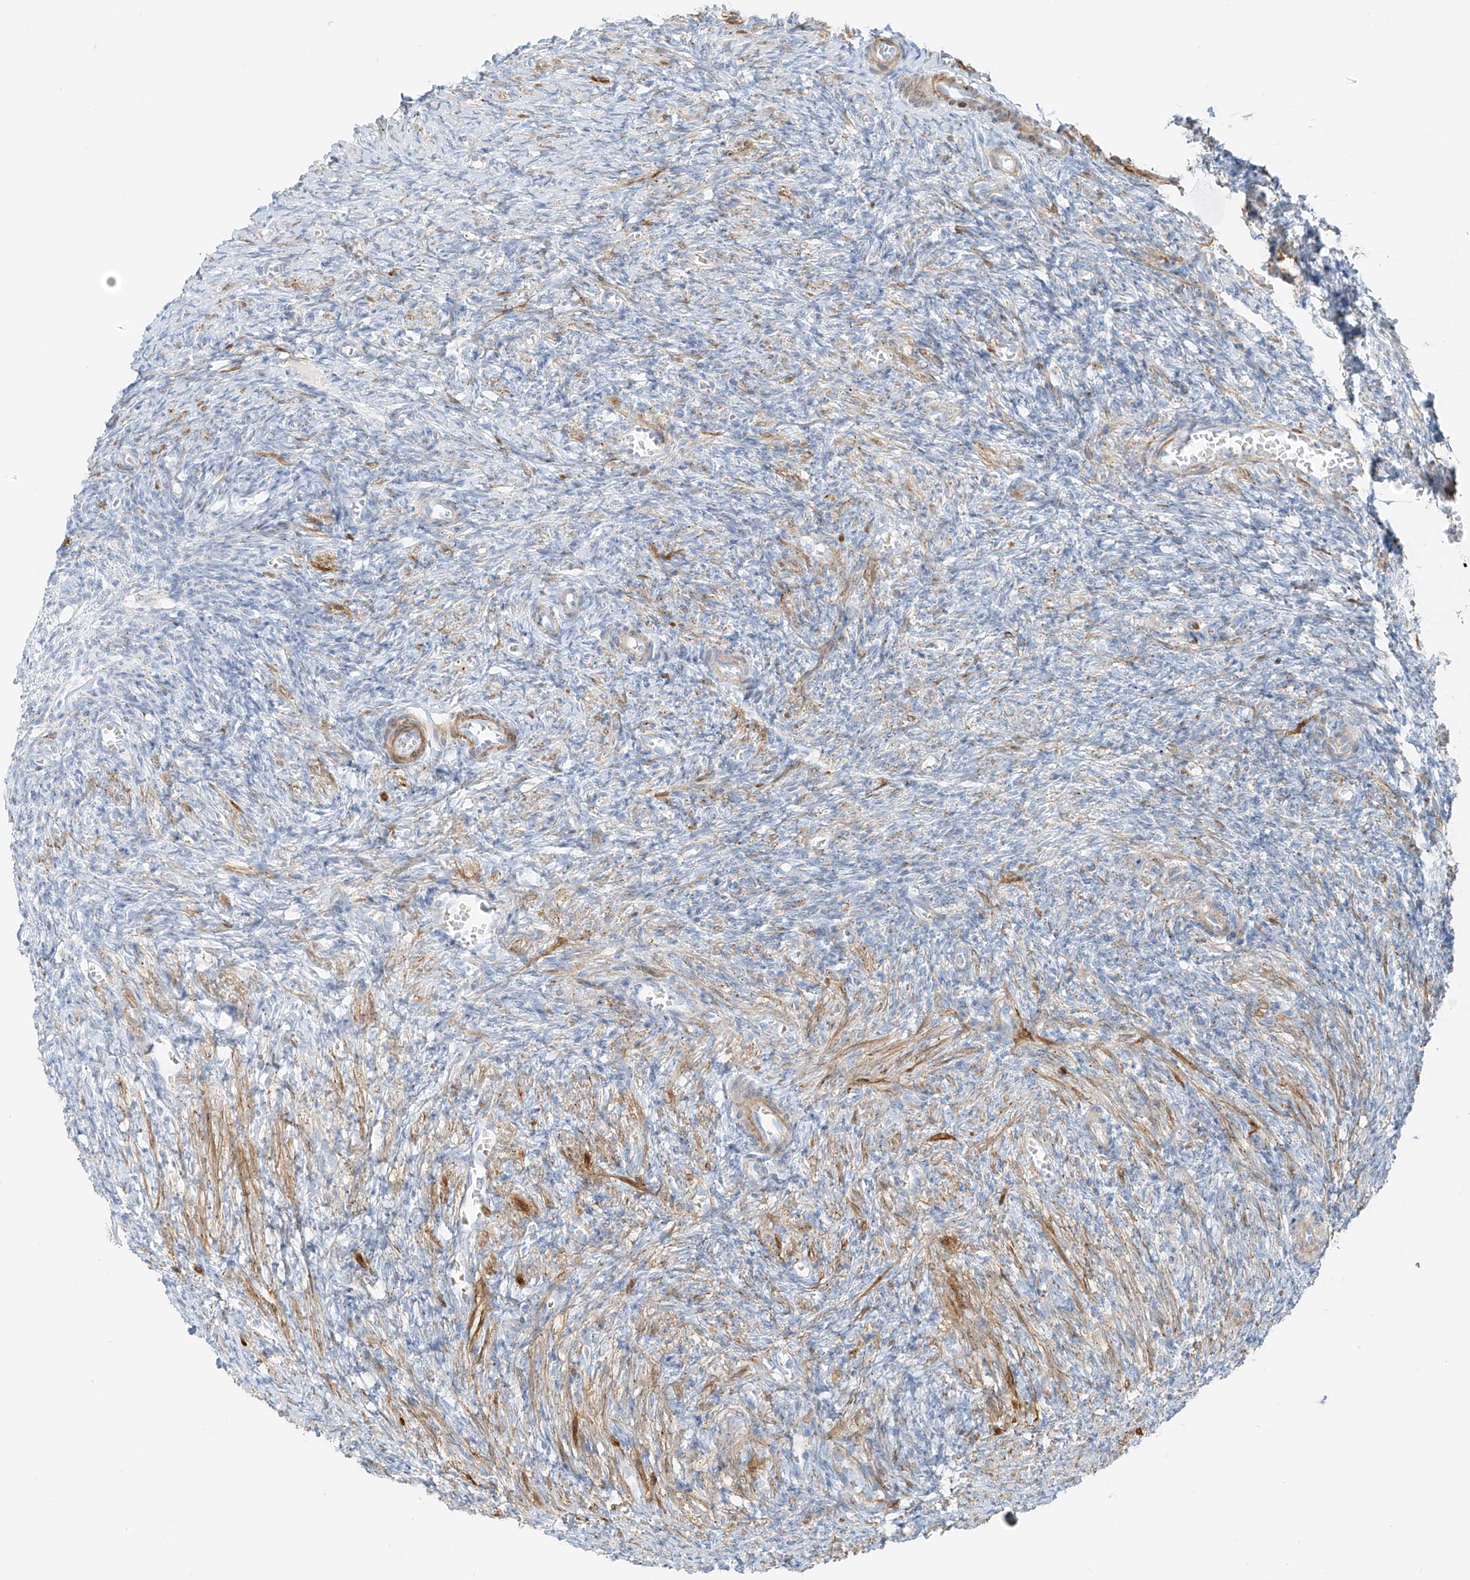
{"staining": {"intensity": "negative", "quantity": "none", "location": "none"}, "tissue": "ovary", "cell_type": "Ovarian stroma cells", "image_type": "normal", "snomed": [{"axis": "morphology", "description": "Normal tissue, NOS"}, {"axis": "topography", "description": "Ovary"}], "caption": "Immunohistochemistry (IHC) photomicrograph of unremarkable ovary: human ovary stained with DAB exhibits no significant protein positivity in ovarian stroma cells. Nuclei are stained in blue.", "gene": "SMCP", "patient": {"sex": "female", "age": 27}}